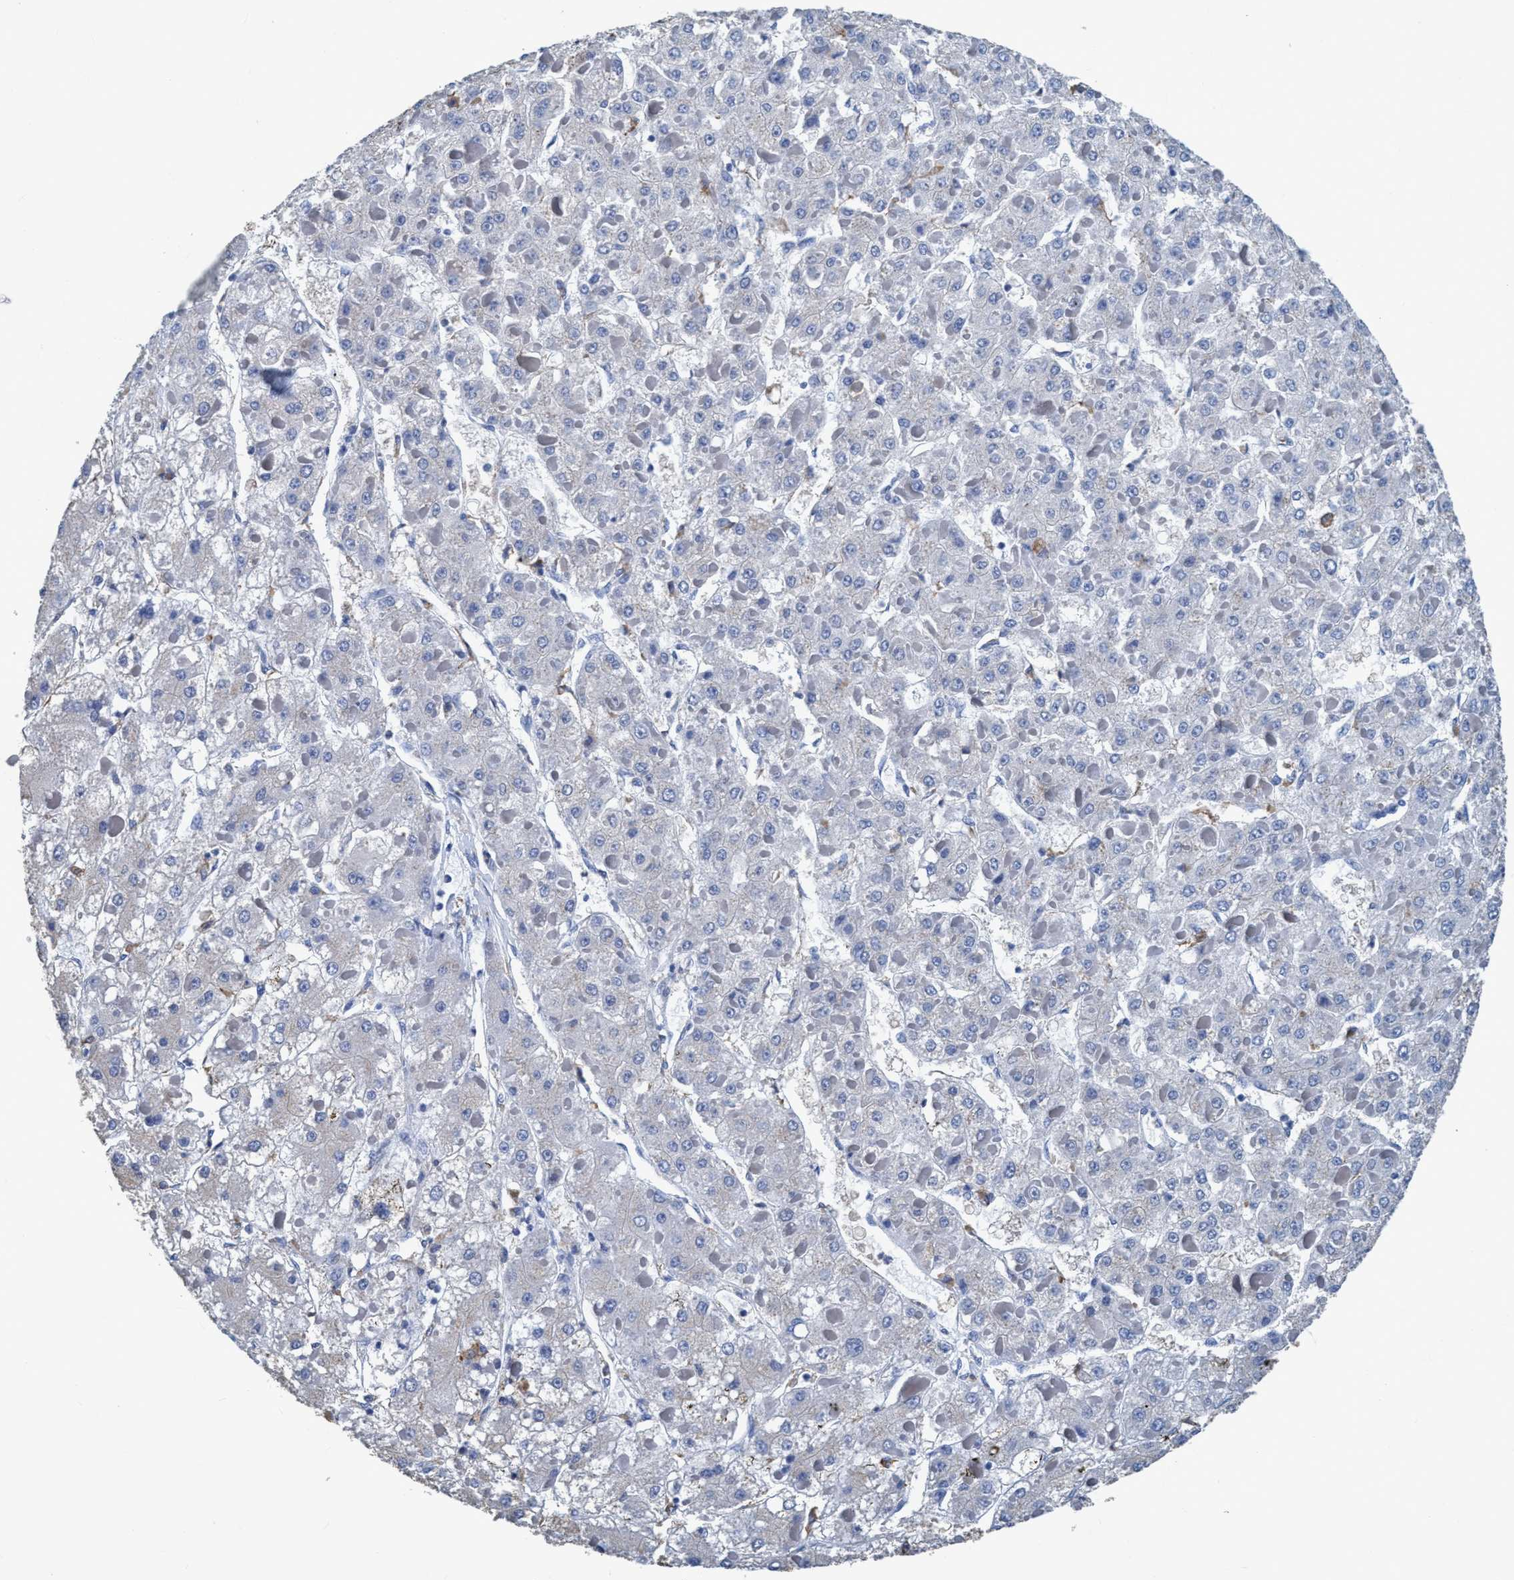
{"staining": {"intensity": "negative", "quantity": "none", "location": "none"}, "tissue": "liver cancer", "cell_type": "Tumor cells", "image_type": "cancer", "snomed": [{"axis": "morphology", "description": "Carcinoma, Hepatocellular, NOS"}, {"axis": "topography", "description": "Liver"}], "caption": "There is no significant staining in tumor cells of liver cancer (hepatocellular carcinoma). (DAB (3,3'-diaminobenzidine) immunohistochemistry (IHC), high magnification).", "gene": "DNAI1", "patient": {"sex": "female", "age": 73}}